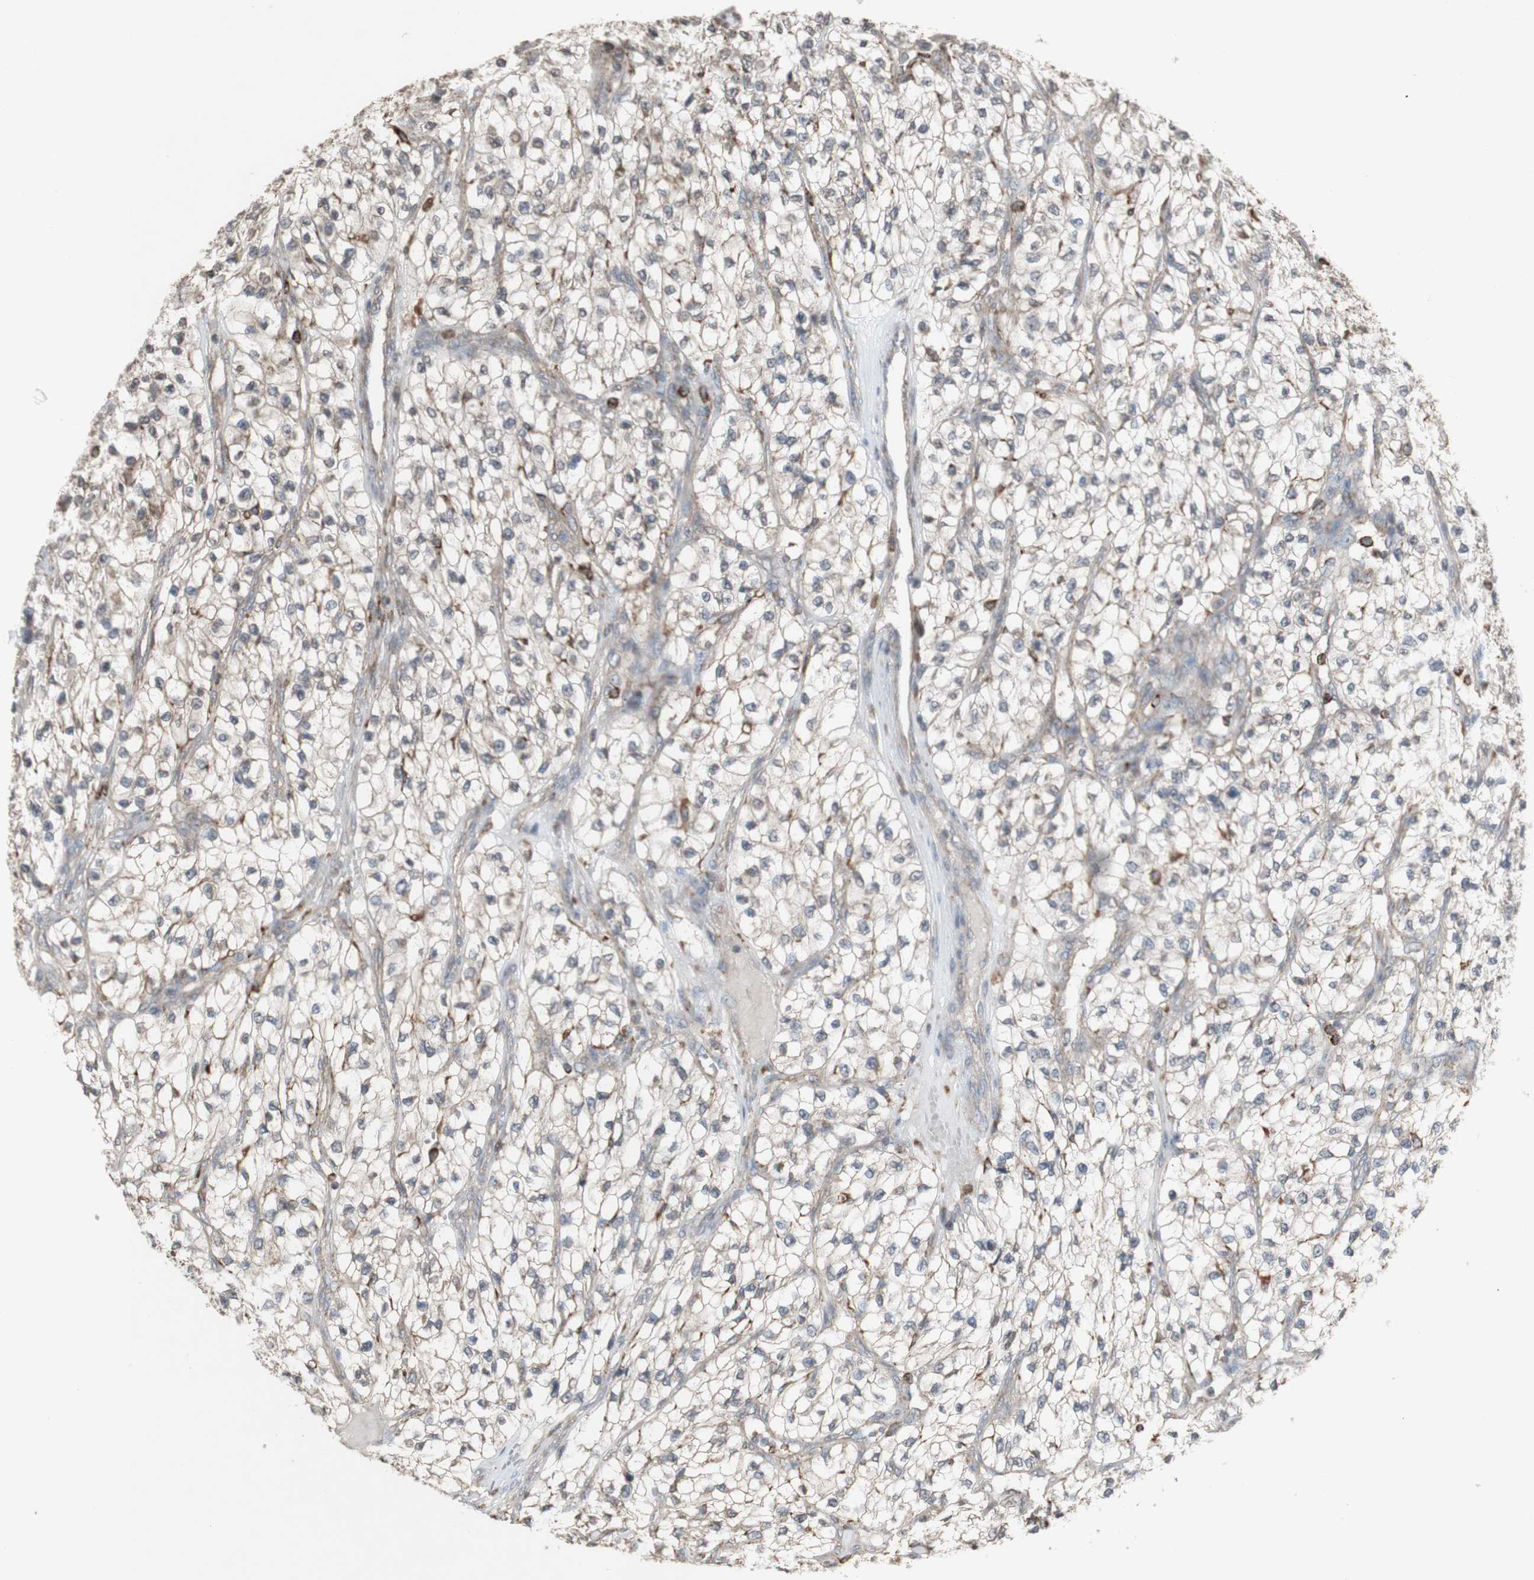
{"staining": {"intensity": "weak", "quantity": "<25%", "location": "cytoplasmic/membranous"}, "tissue": "renal cancer", "cell_type": "Tumor cells", "image_type": "cancer", "snomed": [{"axis": "morphology", "description": "Adenocarcinoma, NOS"}, {"axis": "topography", "description": "Kidney"}], "caption": "Immunohistochemical staining of renal adenocarcinoma displays no significant staining in tumor cells.", "gene": "ATP6V1E1", "patient": {"sex": "female", "age": 57}}